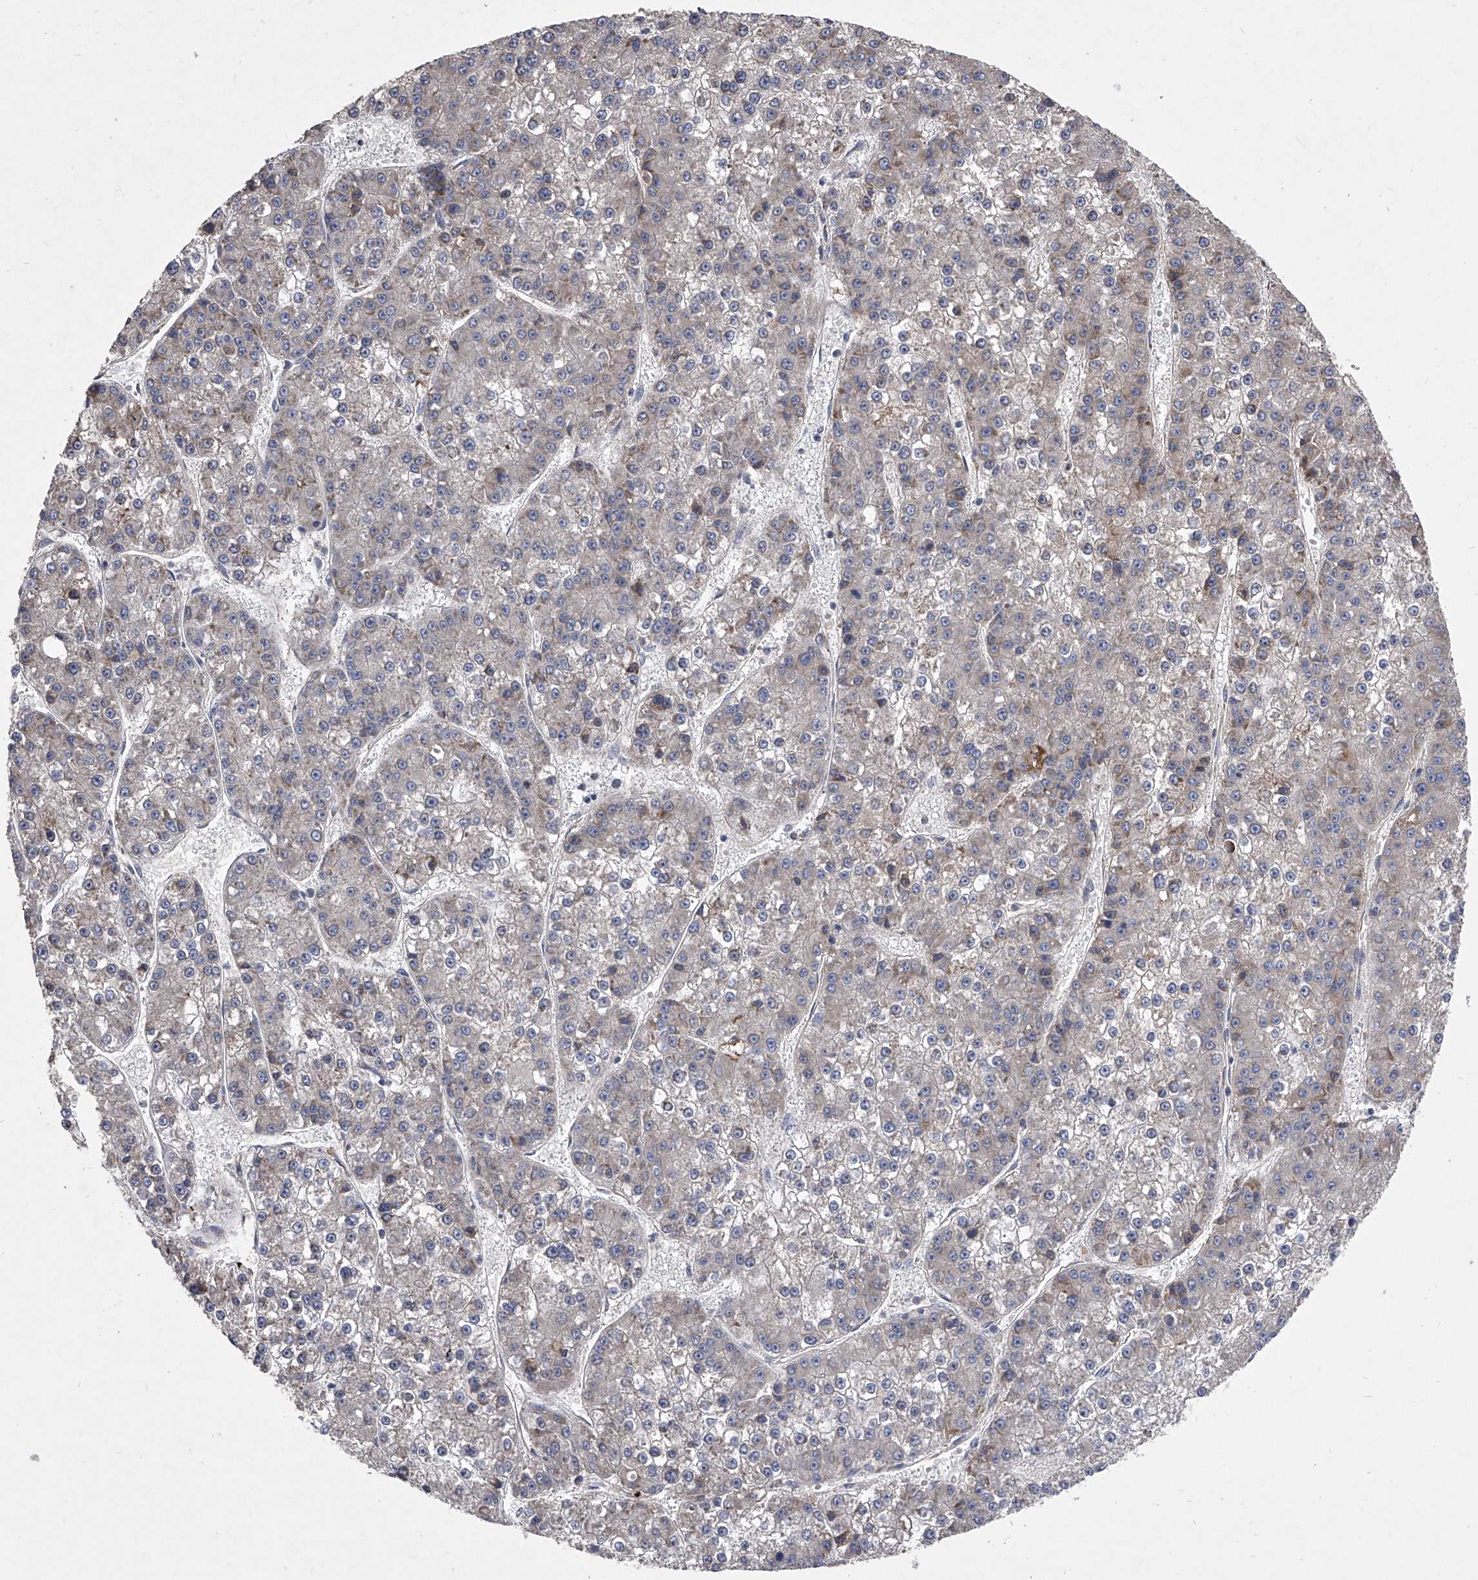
{"staining": {"intensity": "negative", "quantity": "none", "location": "none"}, "tissue": "liver cancer", "cell_type": "Tumor cells", "image_type": "cancer", "snomed": [{"axis": "morphology", "description": "Carcinoma, Hepatocellular, NOS"}, {"axis": "topography", "description": "Liver"}], "caption": "An IHC photomicrograph of liver cancer (hepatocellular carcinoma) is shown. There is no staining in tumor cells of liver cancer (hepatocellular carcinoma).", "gene": "CCR4", "patient": {"sex": "female", "age": 73}}